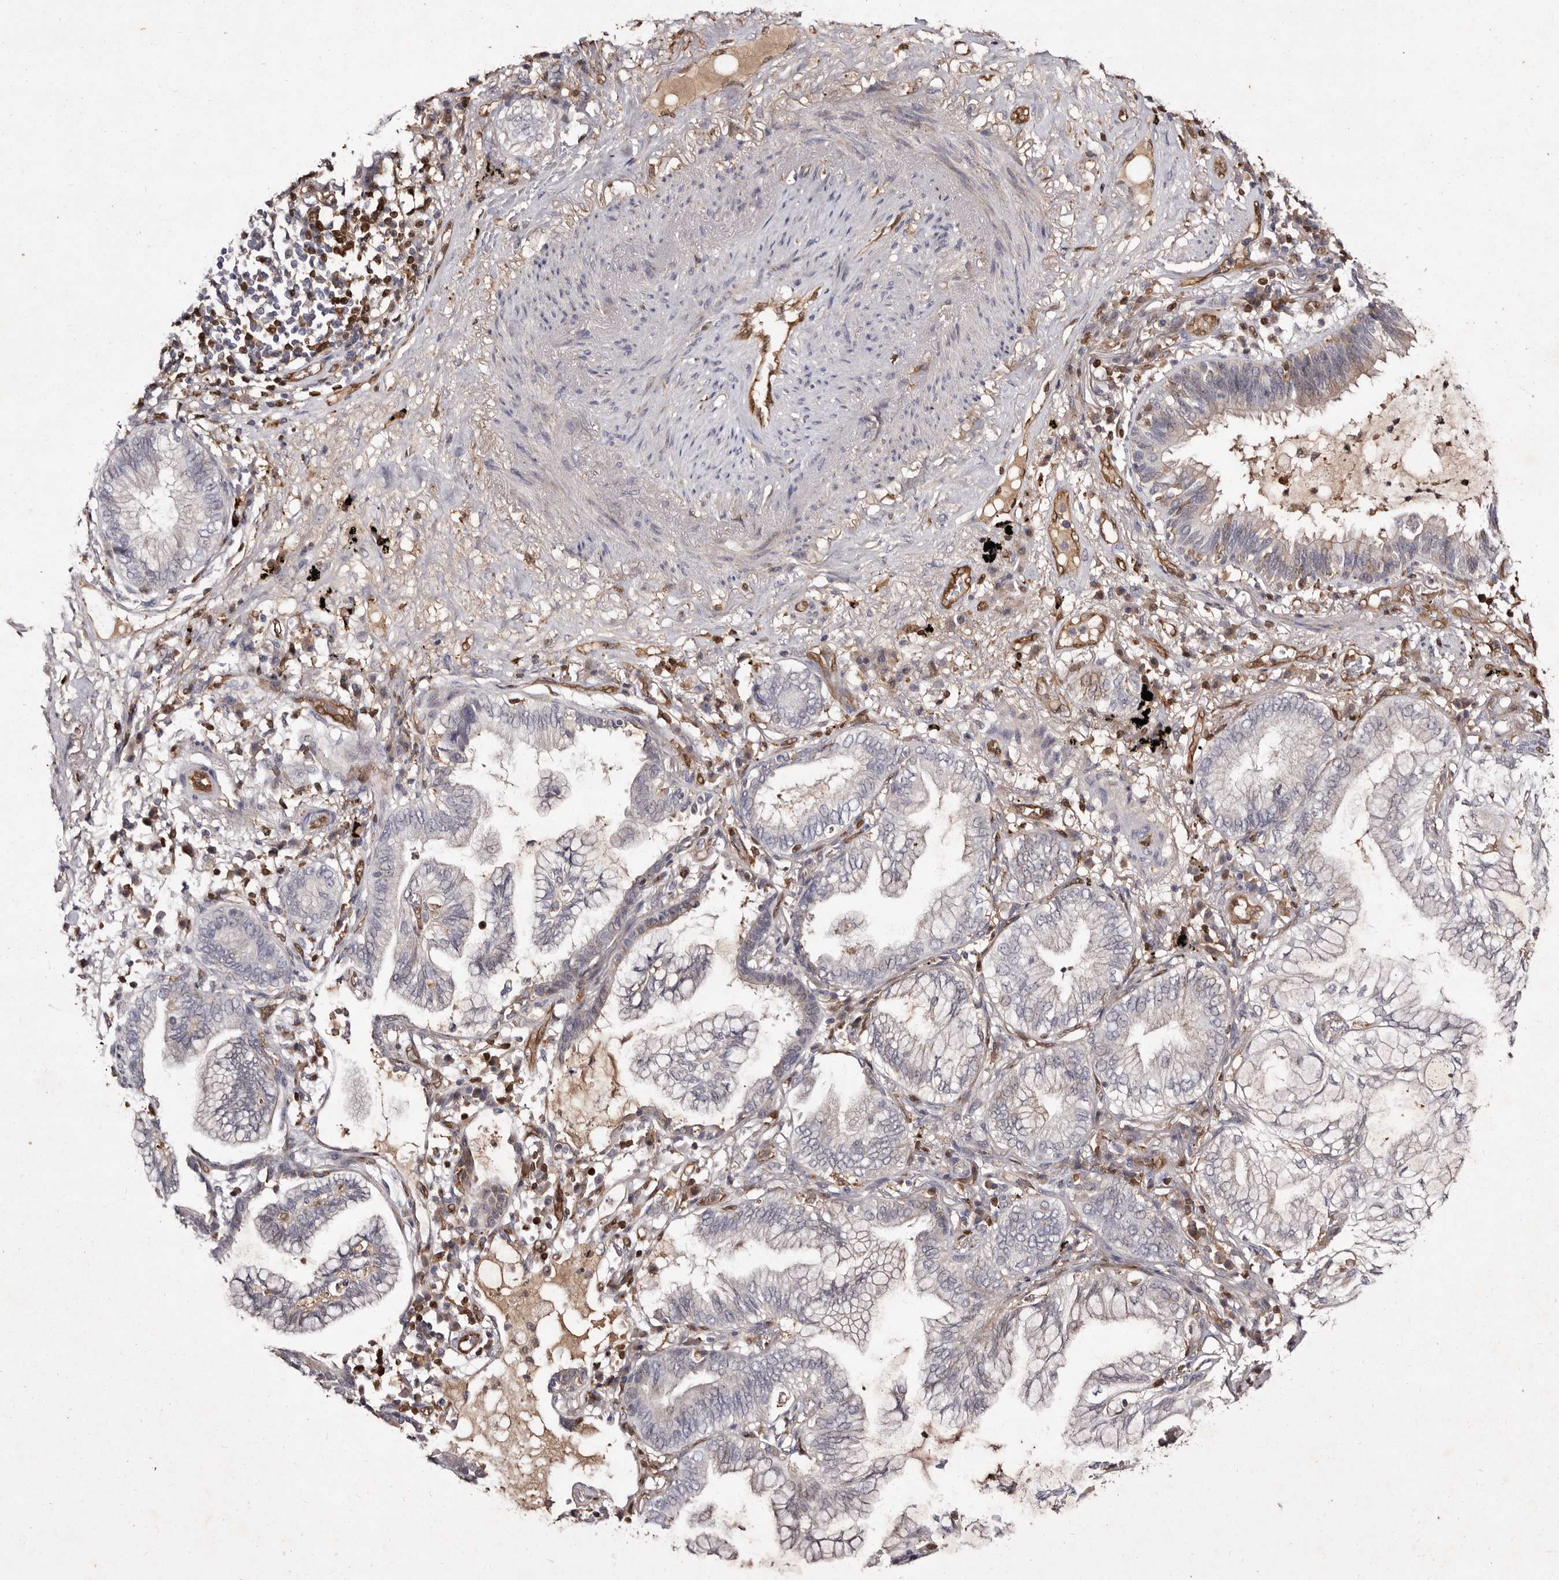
{"staining": {"intensity": "negative", "quantity": "none", "location": "none"}, "tissue": "lung cancer", "cell_type": "Tumor cells", "image_type": "cancer", "snomed": [{"axis": "morphology", "description": "Adenocarcinoma, NOS"}, {"axis": "topography", "description": "Lung"}], "caption": "Lung cancer stained for a protein using immunohistochemistry (IHC) displays no staining tumor cells.", "gene": "GIMAP4", "patient": {"sex": "female", "age": 70}}